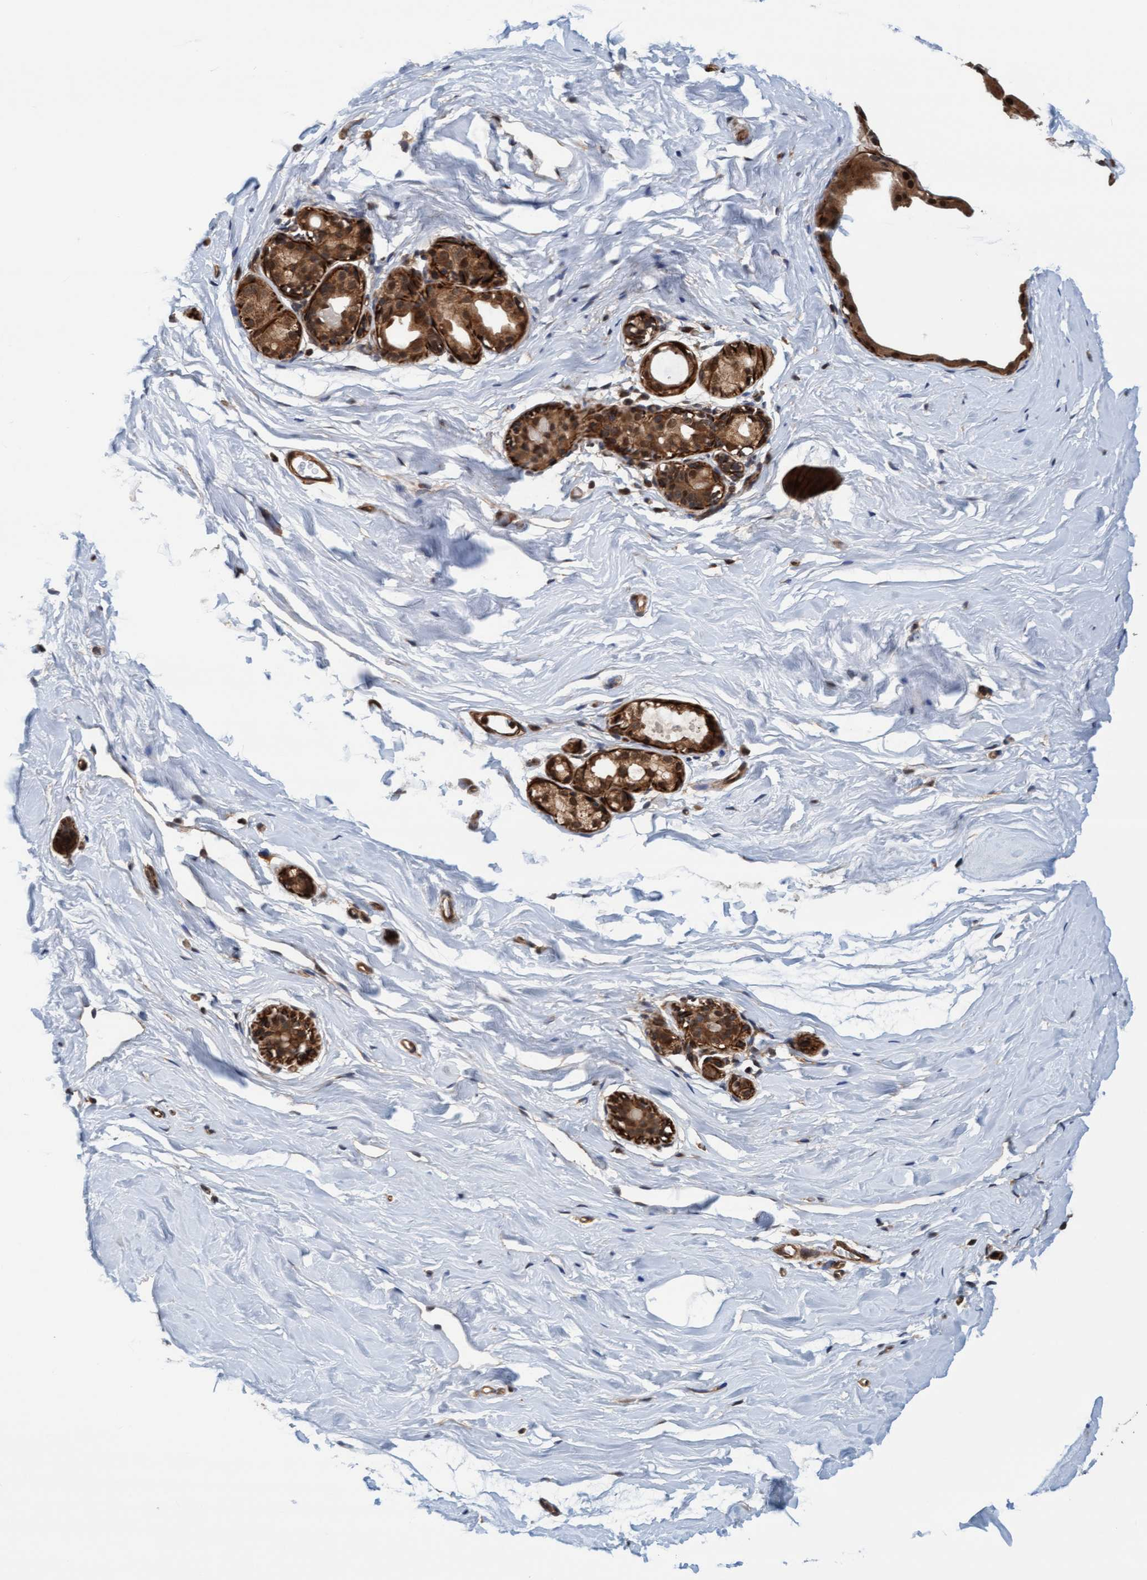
{"staining": {"intensity": "strong", "quantity": ">75%", "location": "cytoplasmic/membranous,nuclear"}, "tissue": "breast", "cell_type": "Glandular cells", "image_type": "normal", "snomed": [{"axis": "morphology", "description": "Normal tissue, NOS"}, {"axis": "topography", "description": "Breast"}], "caption": "Human breast stained with a protein marker reveals strong staining in glandular cells.", "gene": "STXBP4", "patient": {"sex": "female", "age": 62}}